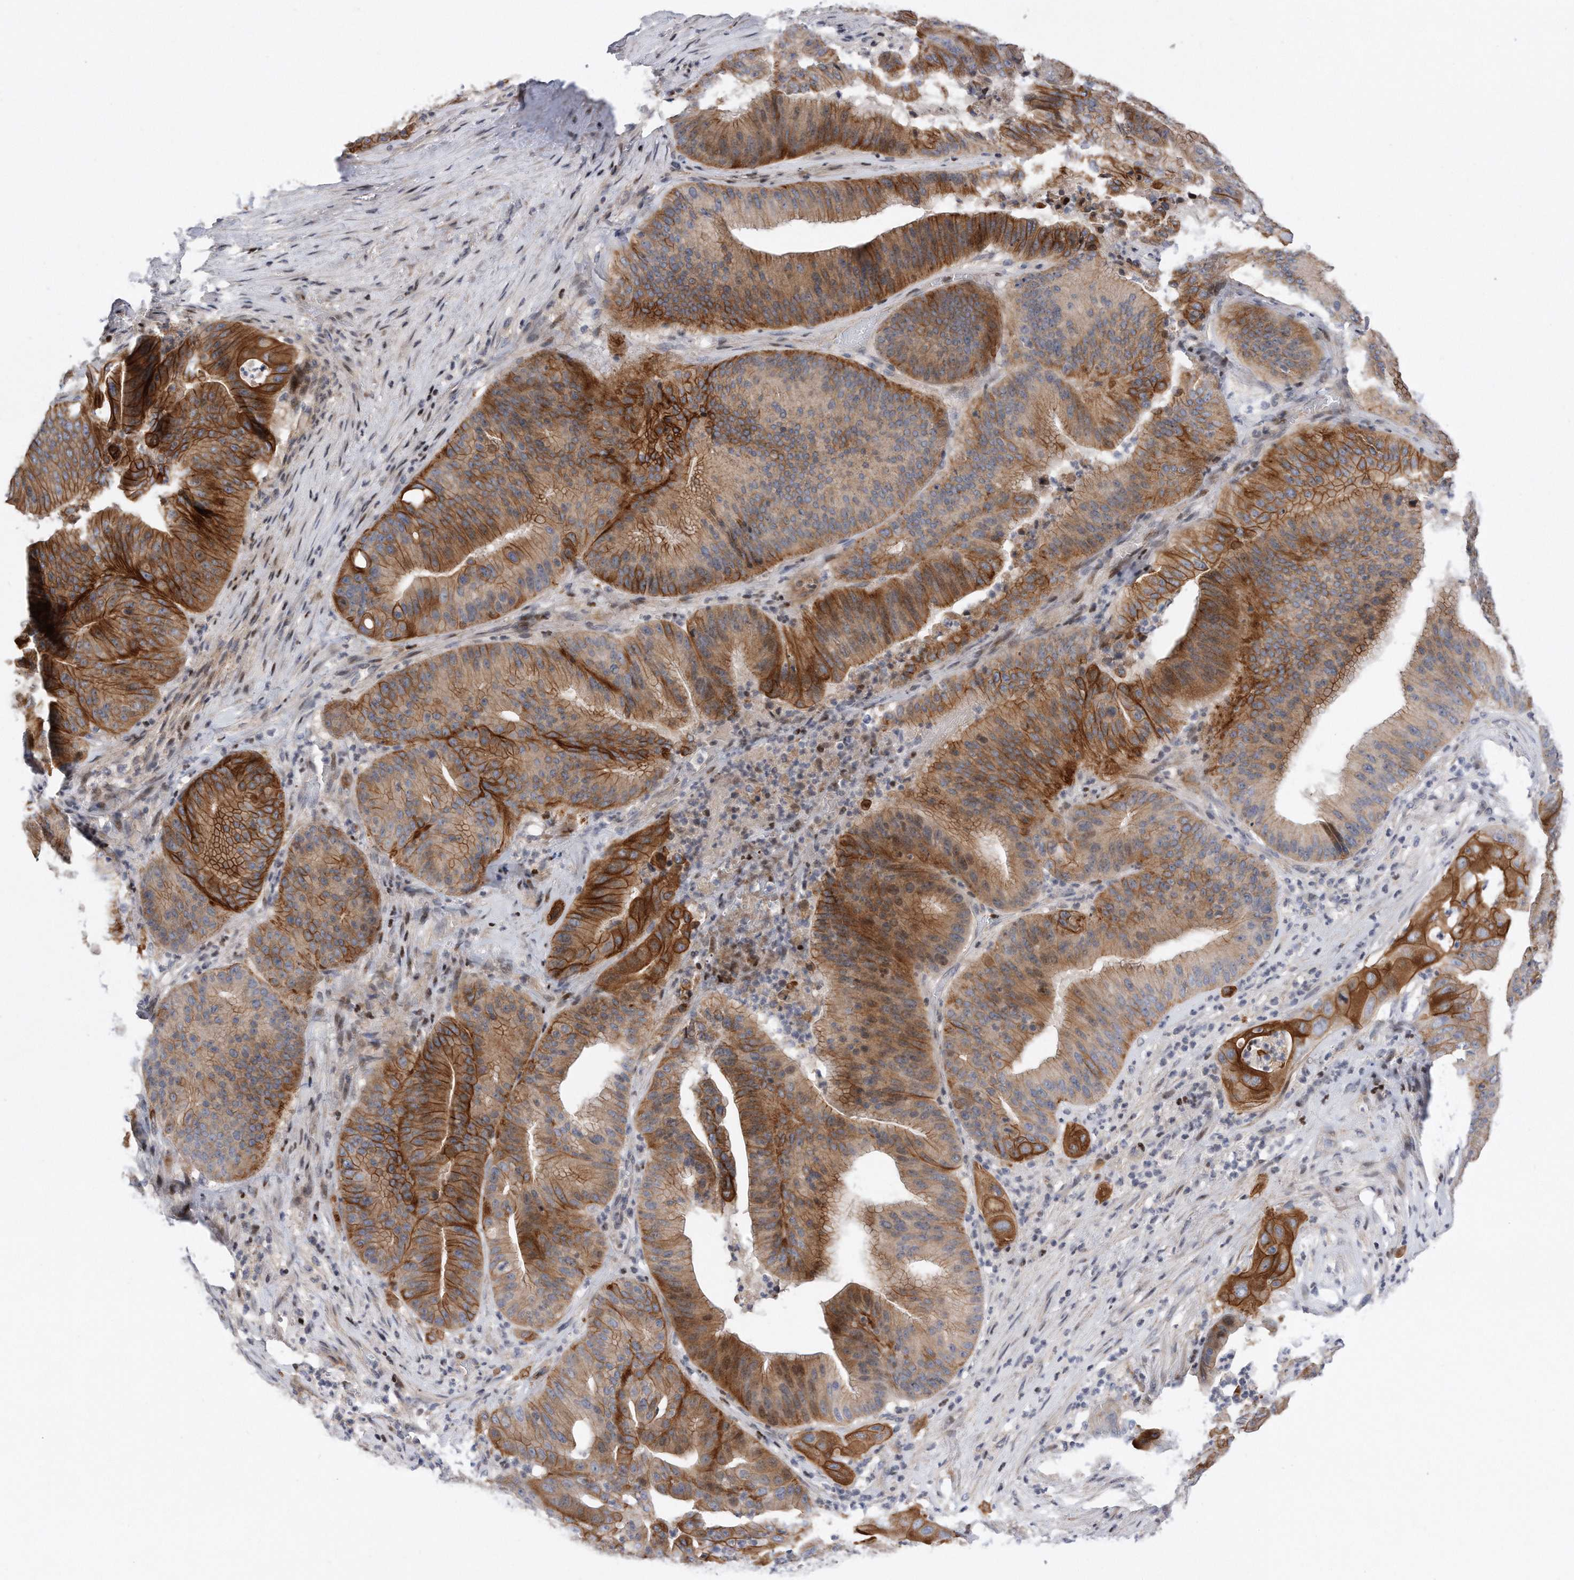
{"staining": {"intensity": "strong", "quantity": "25%-75%", "location": "cytoplasmic/membranous"}, "tissue": "pancreatic cancer", "cell_type": "Tumor cells", "image_type": "cancer", "snomed": [{"axis": "morphology", "description": "Adenocarcinoma, NOS"}, {"axis": "topography", "description": "Pancreas"}], "caption": "The photomicrograph displays immunohistochemical staining of pancreatic adenocarcinoma. There is strong cytoplasmic/membranous staining is appreciated in about 25%-75% of tumor cells.", "gene": "CDH12", "patient": {"sex": "female", "age": 77}}